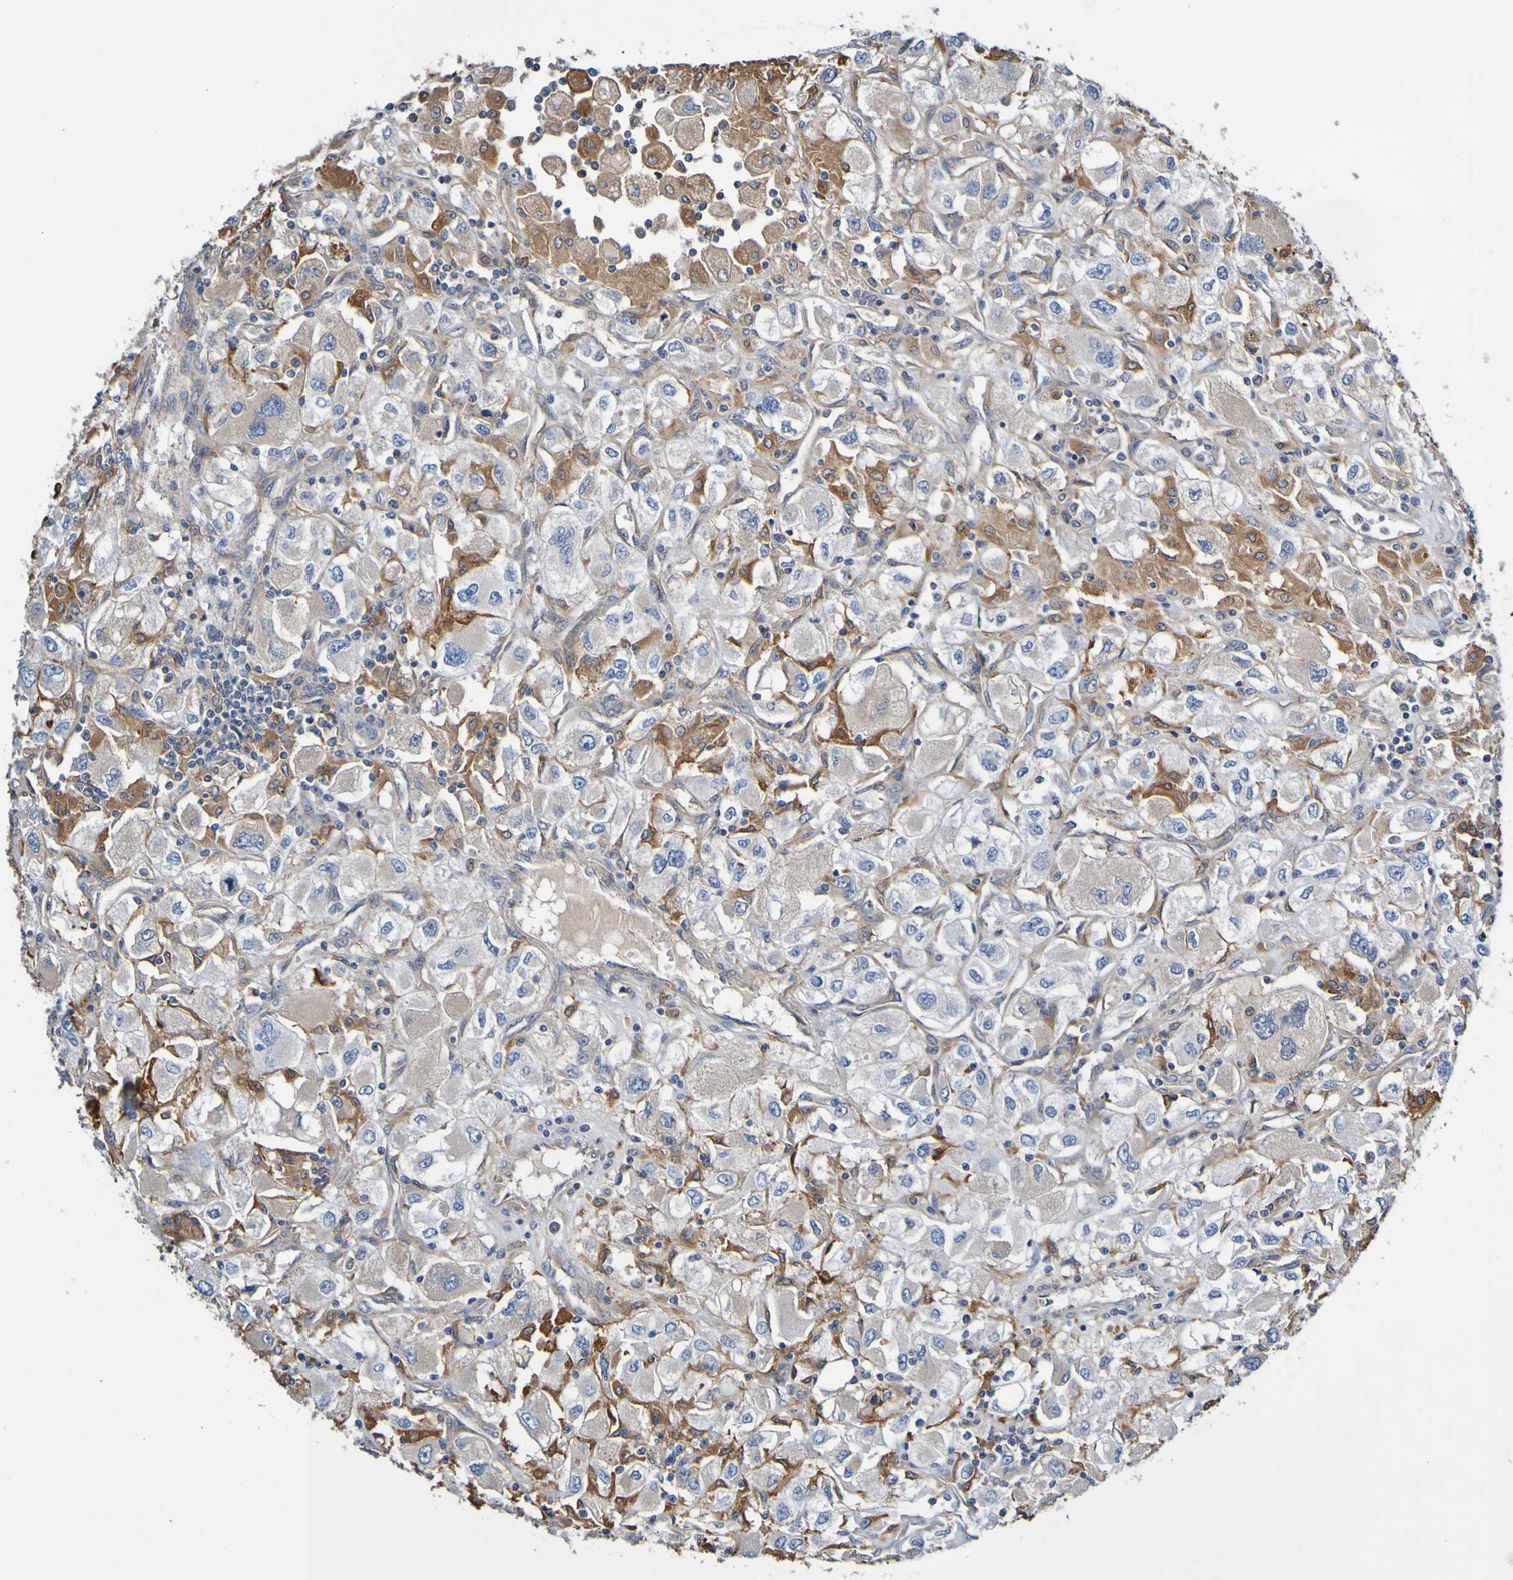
{"staining": {"intensity": "moderate", "quantity": ">75%", "location": "cytoplasmic/membranous"}, "tissue": "renal cancer", "cell_type": "Tumor cells", "image_type": "cancer", "snomed": [{"axis": "morphology", "description": "Adenocarcinoma, NOS"}, {"axis": "topography", "description": "Kidney"}], "caption": "Moderate cytoplasmic/membranous positivity is appreciated in approximately >75% of tumor cells in renal adenocarcinoma.", "gene": "METAP2", "patient": {"sex": "female", "age": 52}}